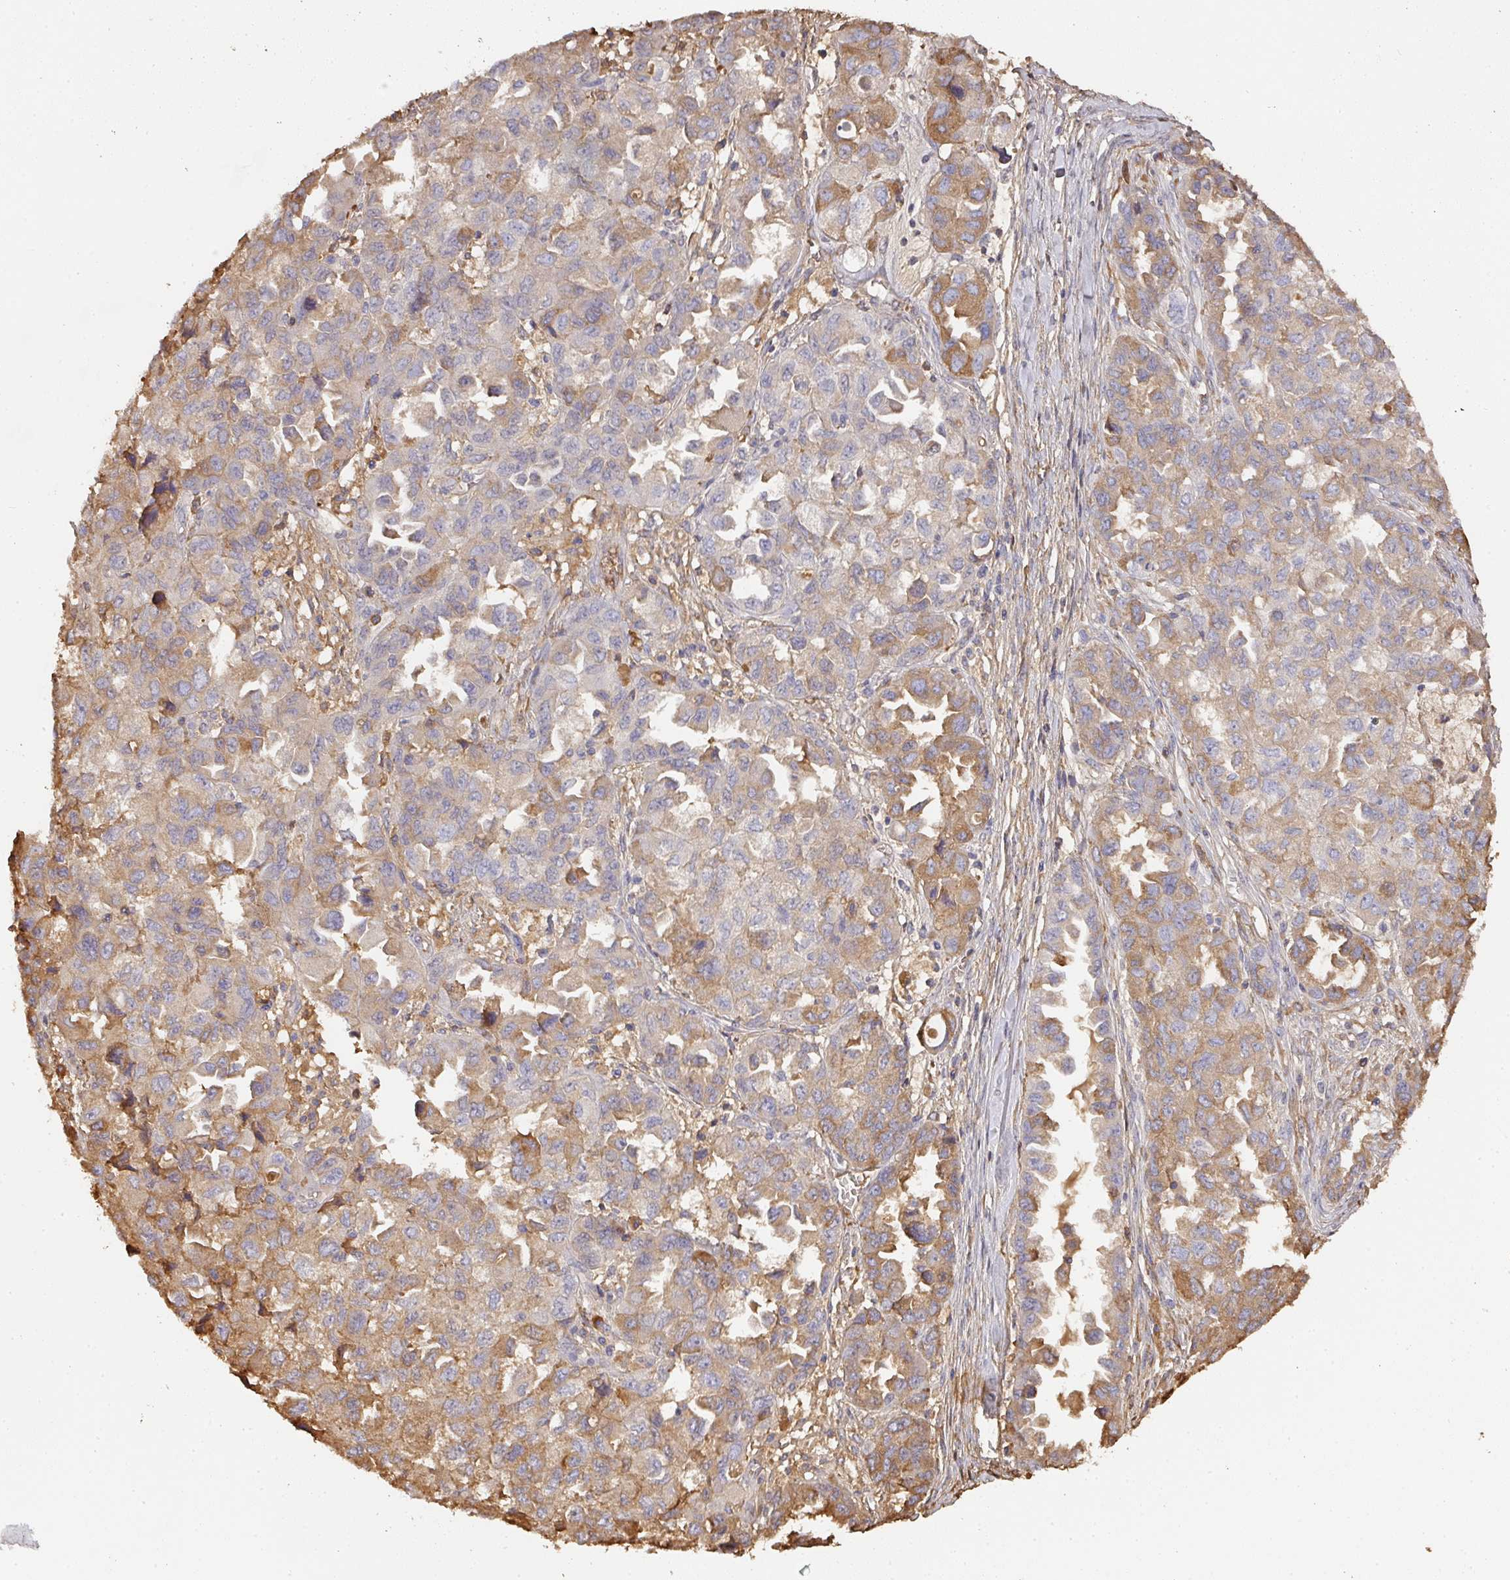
{"staining": {"intensity": "moderate", "quantity": "25%-75%", "location": "cytoplasmic/membranous"}, "tissue": "ovarian cancer", "cell_type": "Tumor cells", "image_type": "cancer", "snomed": [{"axis": "morphology", "description": "Cystadenocarcinoma, serous, NOS"}, {"axis": "topography", "description": "Ovary"}], "caption": "The micrograph shows a brown stain indicating the presence of a protein in the cytoplasmic/membranous of tumor cells in ovarian cancer (serous cystadenocarcinoma).", "gene": "ALB", "patient": {"sex": "female", "age": 84}}